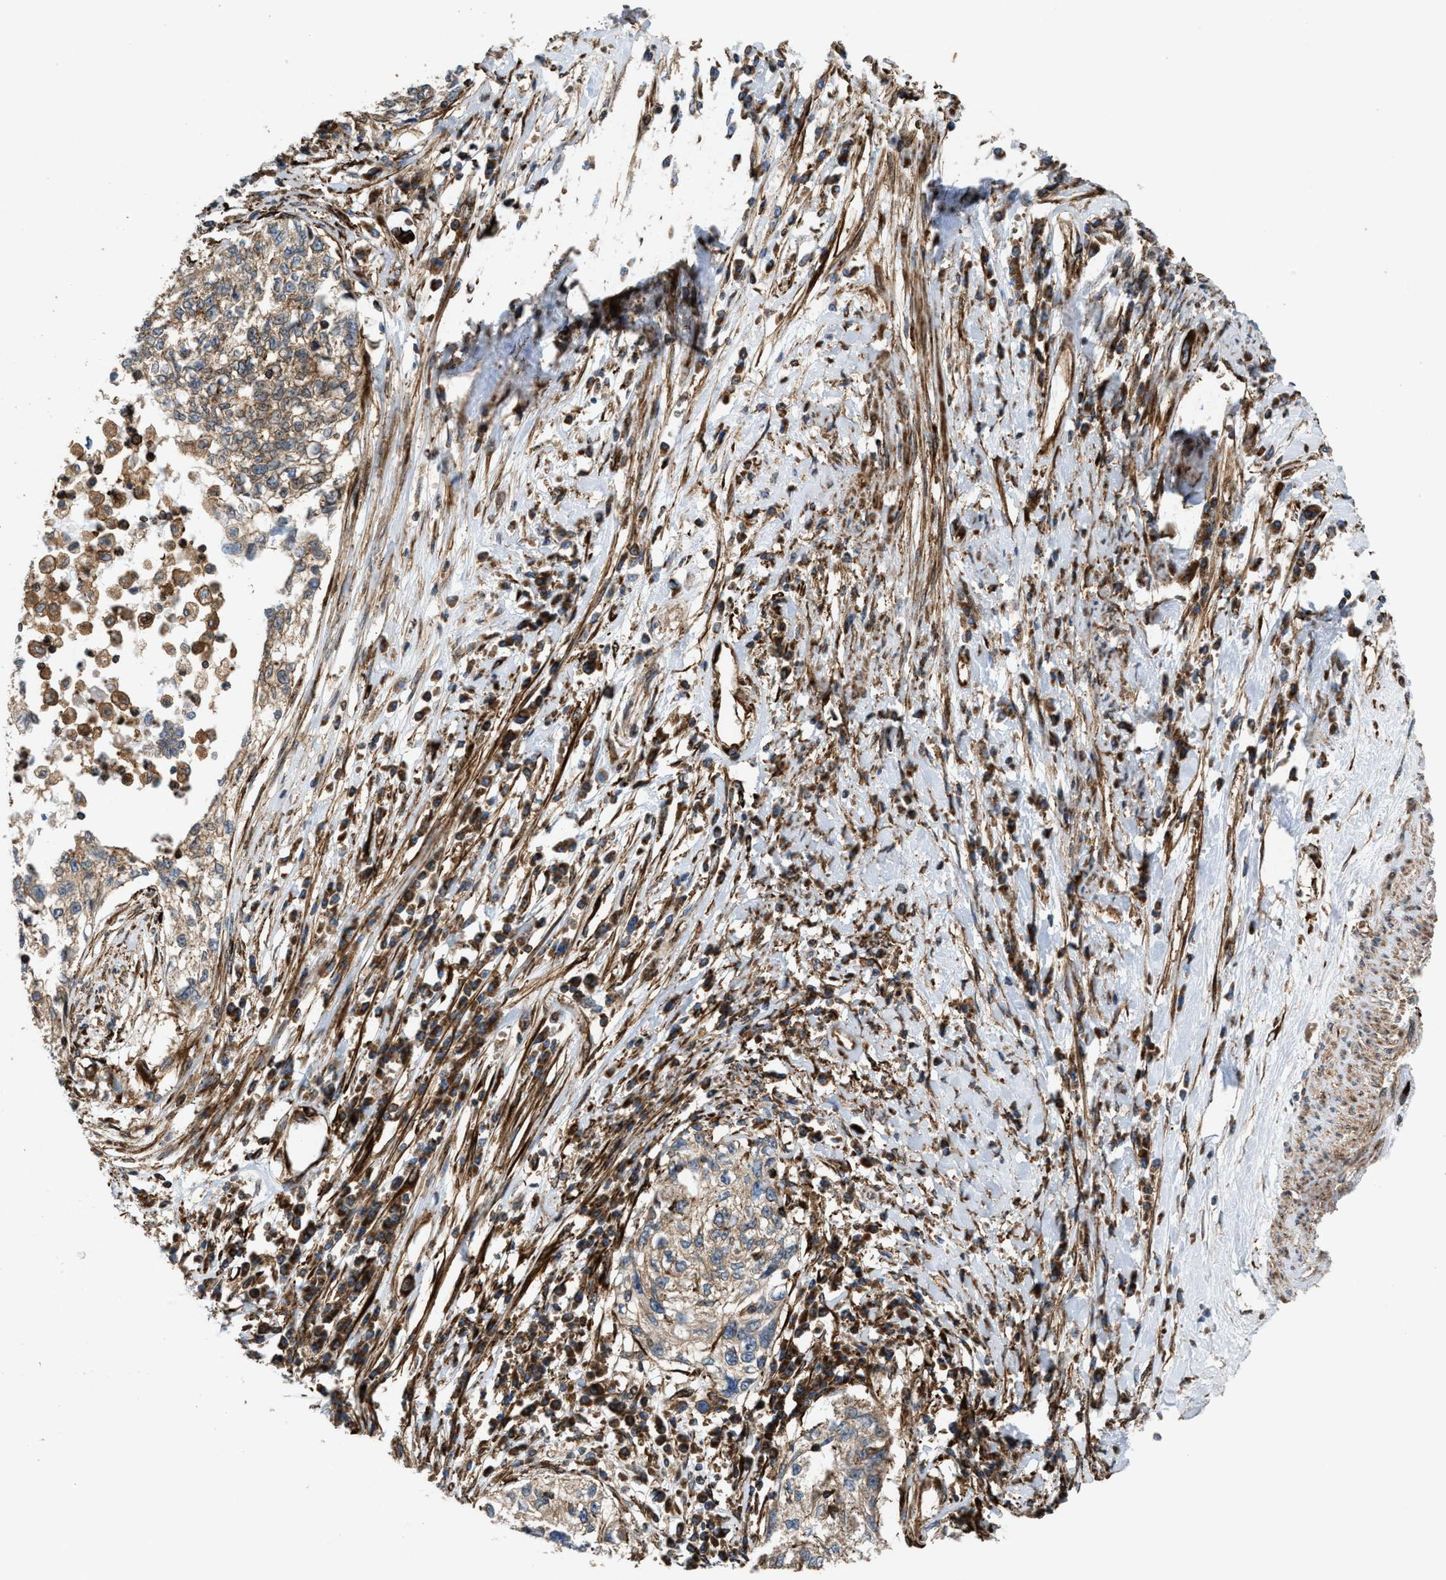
{"staining": {"intensity": "moderate", "quantity": ">75%", "location": "cytoplasmic/membranous"}, "tissue": "cervical cancer", "cell_type": "Tumor cells", "image_type": "cancer", "snomed": [{"axis": "morphology", "description": "Squamous cell carcinoma, NOS"}, {"axis": "topography", "description": "Cervix"}], "caption": "The photomicrograph demonstrates staining of cervical cancer, revealing moderate cytoplasmic/membranous protein staining (brown color) within tumor cells.", "gene": "EGLN1", "patient": {"sex": "female", "age": 57}}